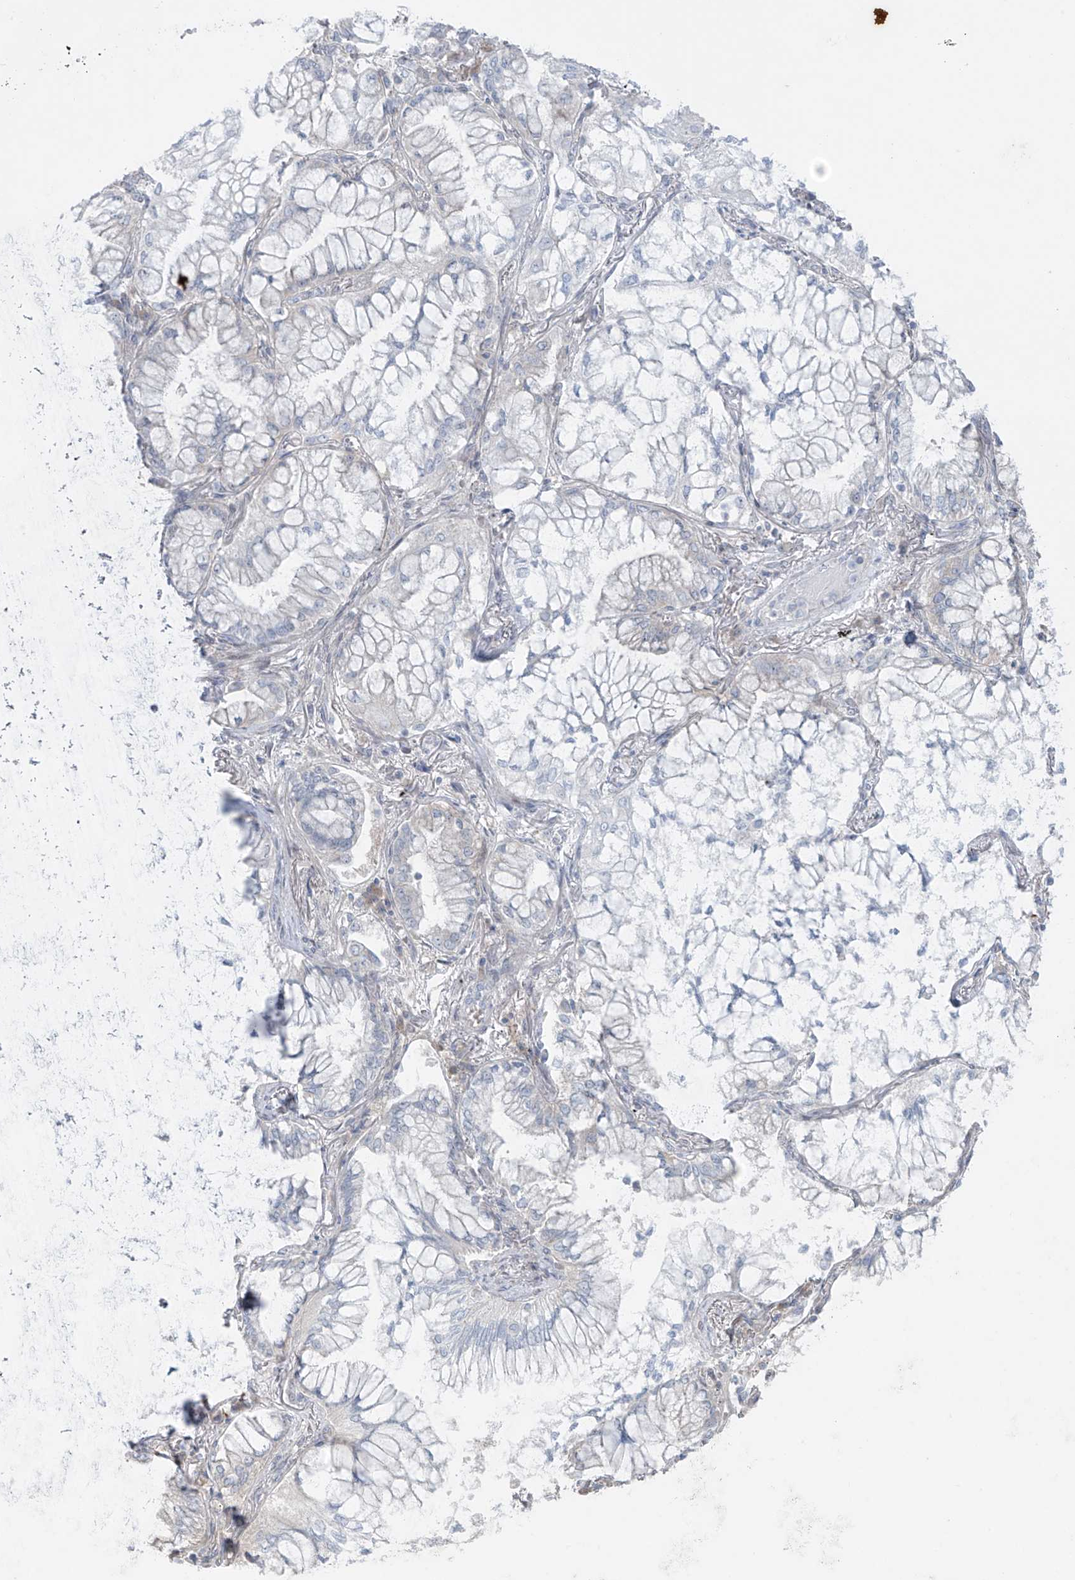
{"staining": {"intensity": "negative", "quantity": "none", "location": "none"}, "tissue": "lung cancer", "cell_type": "Tumor cells", "image_type": "cancer", "snomed": [{"axis": "morphology", "description": "Adenocarcinoma, NOS"}, {"axis": "topography", "description": "Lung"}], "caption": "IHC of human lung adenocarcinoma shows no positivity in tumor cells.", "gene": "PPAT", "patient": {"sex": "female", "age": 70}}